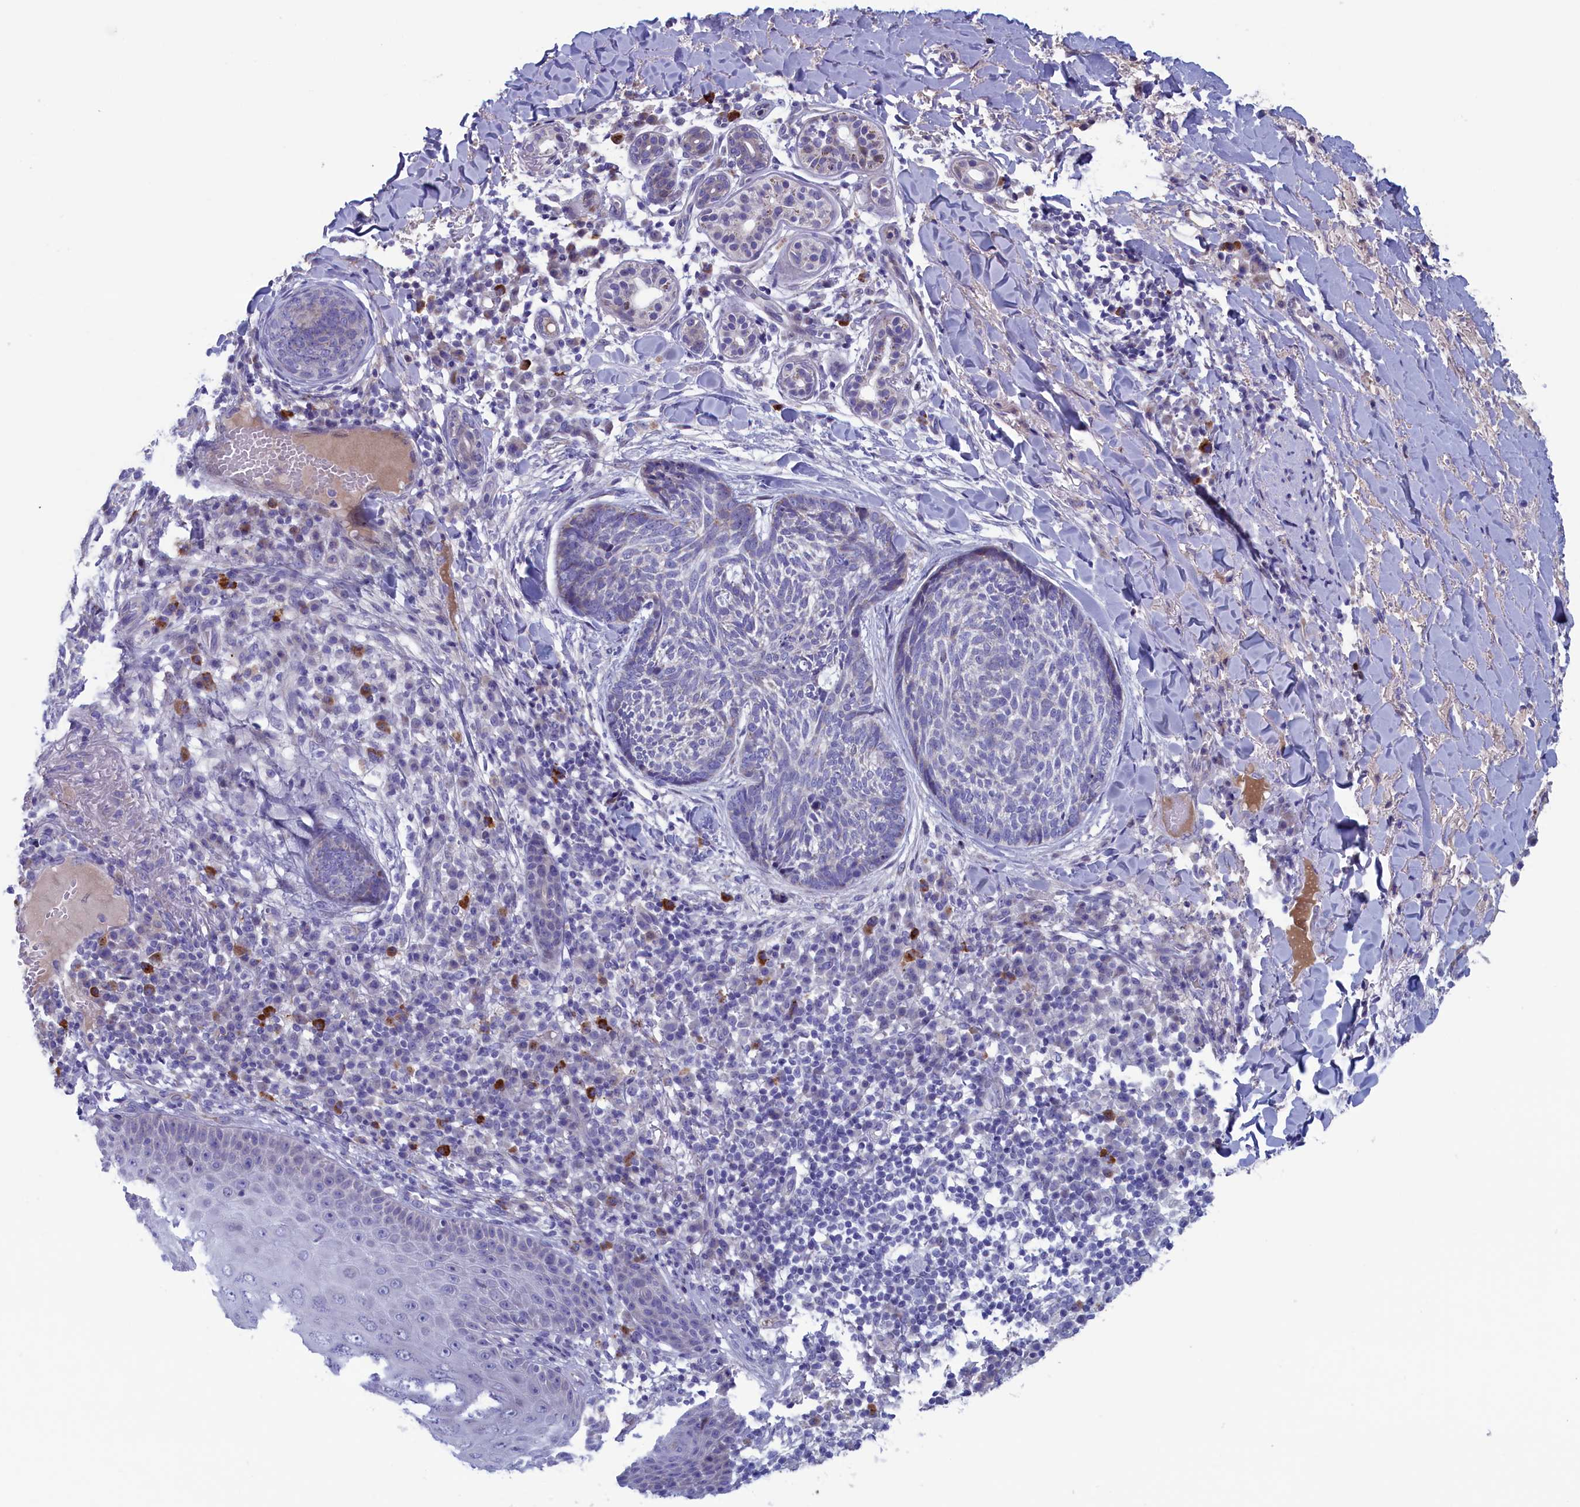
{"staining": {"intensity": "negative", "quantity": "none", "location": "none"}, "tissue": "skin cancer", "cell_type": "Tumor cells", "image_type": "cancer", "snomed": [{"axis": "morphology", "description": "Basal cell carcinoma"}, {"axis": "topography", "description": "Skin"}], "caption": "High magnification brightfield microscopy of basal cell carcinoma (skin) stained with DAB (brown) and counterstained with hematoxylin (blue): tumor cells show no significant staining.", "gene": "NIBAN3", "patient": {"sex": "male", "age": 85}}